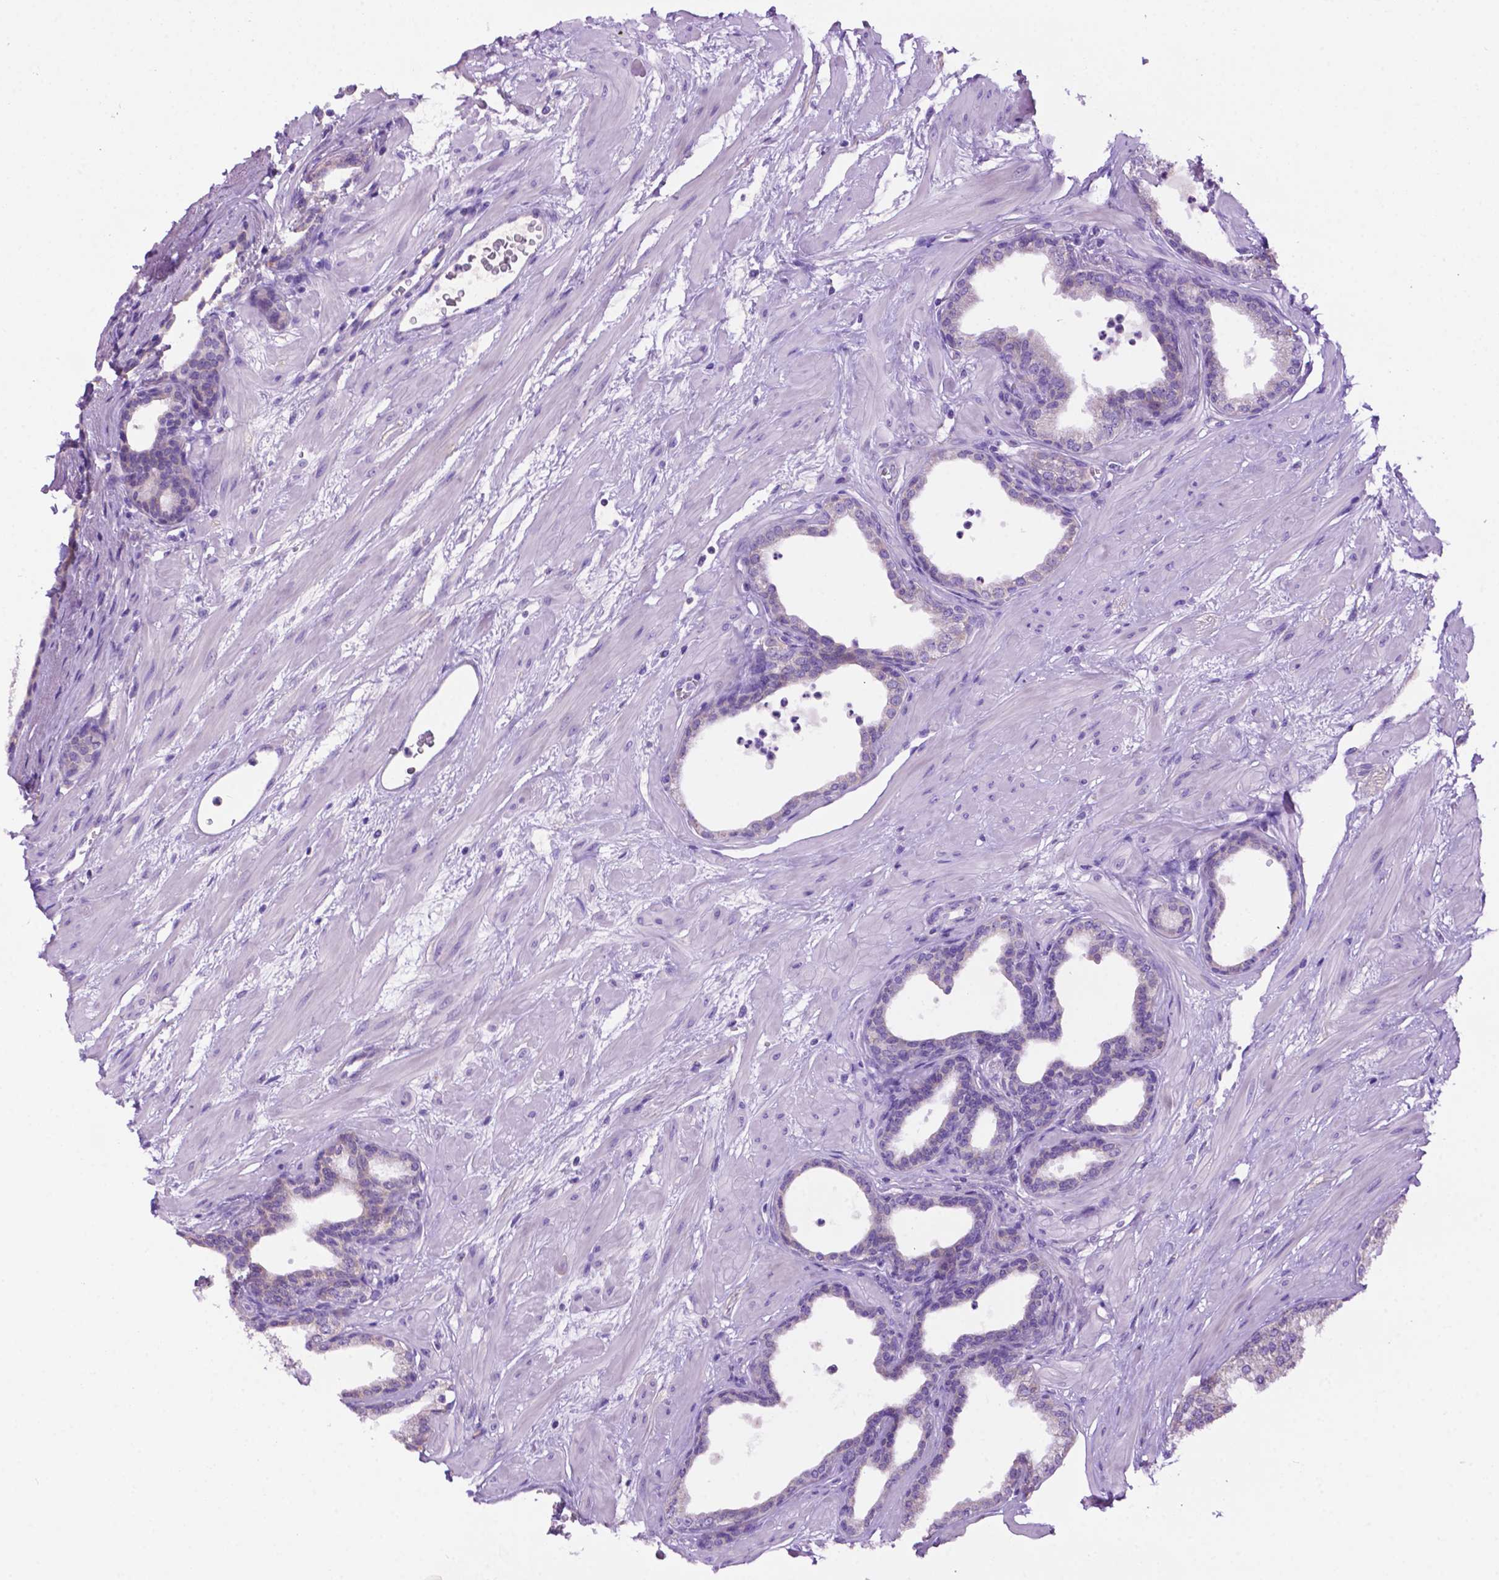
{"staining": {"intensity": "weak", "quantity": "25%-75%", "location": "cytoplasmic/membranous"}, "tissue": "prostate", "cell_type": "Glandular cells", "image_type": "normal", "snomed": [{"axis": "morphology", "description": "Normal tissue, NOS"}, {"axis": "topography", "description": "Prostate"}], "caption": "Glandular cells demonstrate weak cytoplasmic/membranous expression in approximately 25%-75% of cells in normal prostate. The staining is performed using DAB (3,3'-diaminobenzidine) brown chromogen to label protein expression. The nuclei are counter-stained blue using hematoxylin.", "gene": "PHYHIP", "patient": {"sex": "male", "age": 37}}